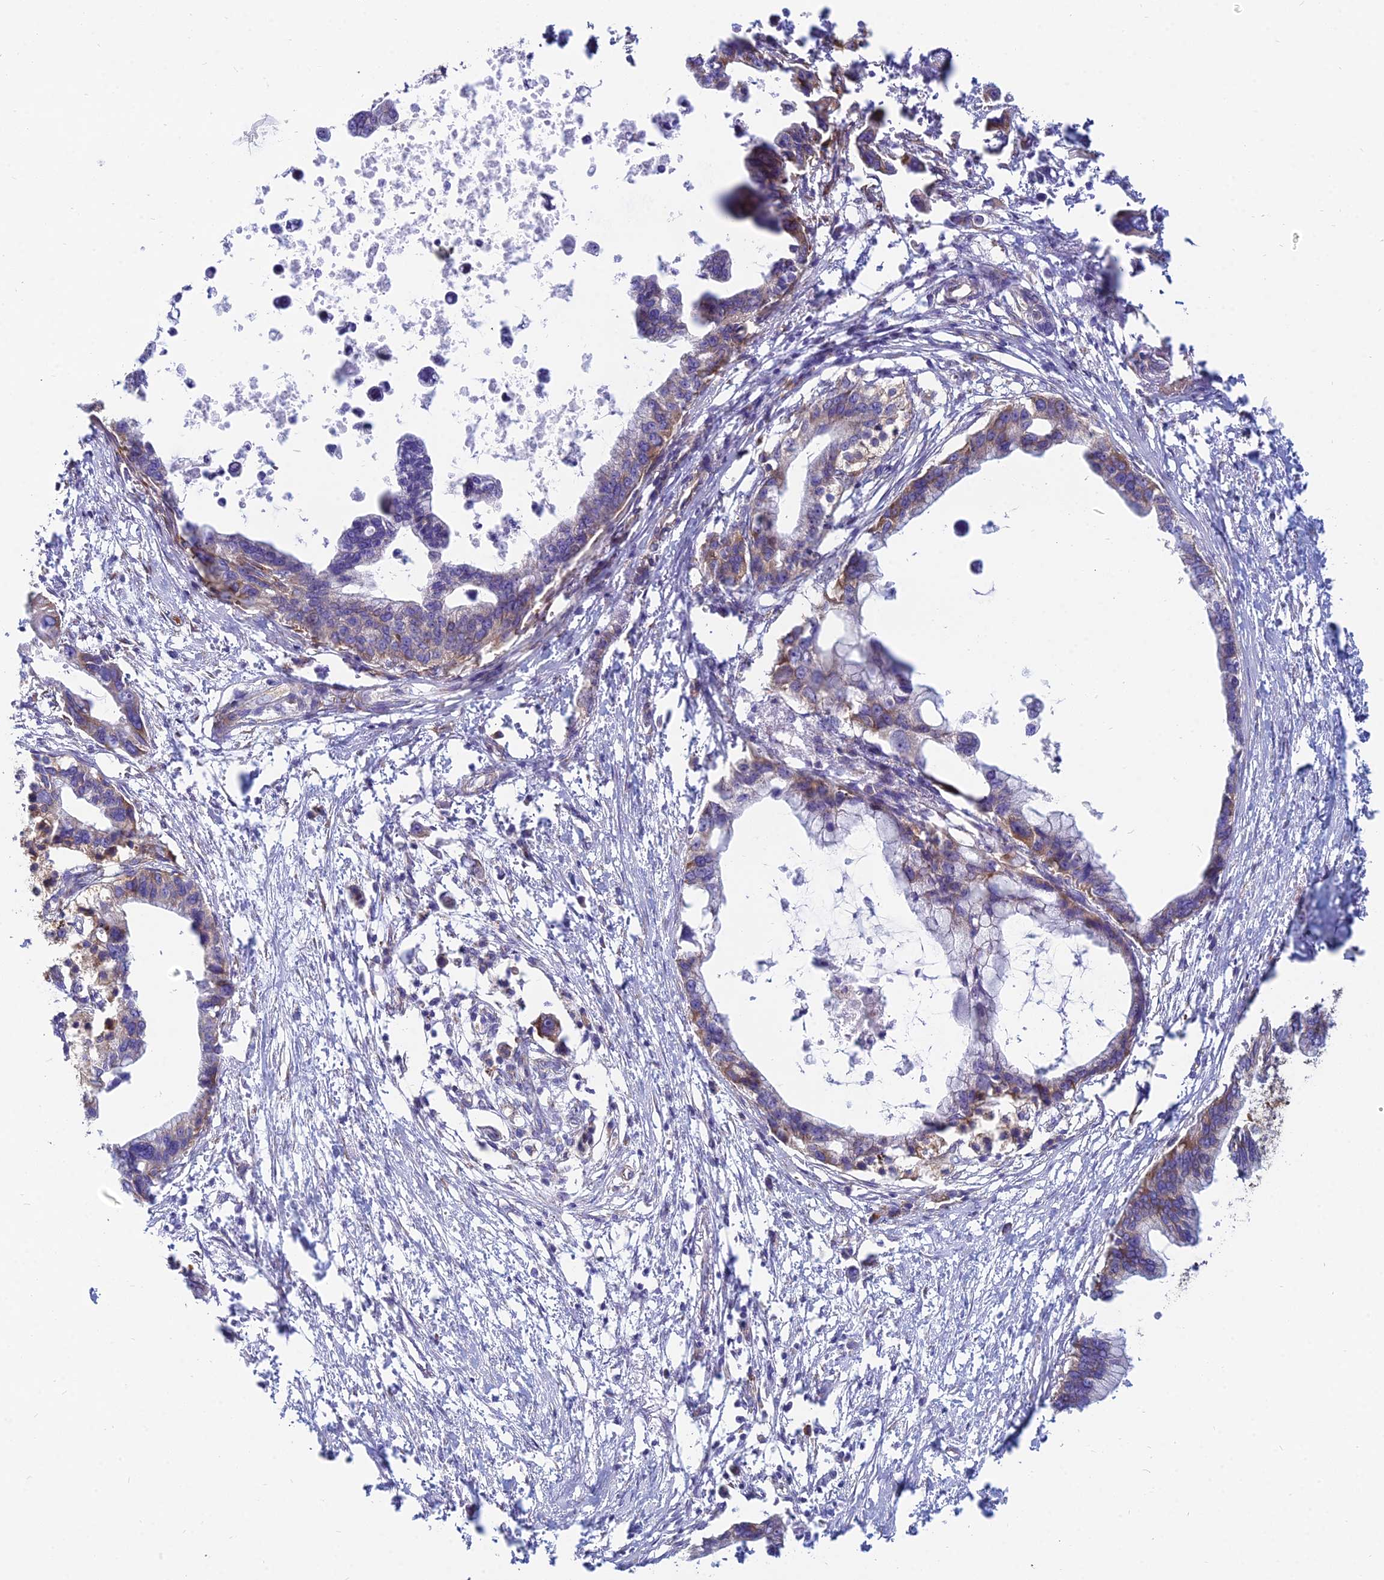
{"staining": {"intensity": "moderate", "quantity": "<25%", "location": "cytoplasmic/membranous"}, "tissue": "pancreatic cancer", "cell_type": "Tumor cells", "image_type": "cancer", "snomed": [{"axis": "morphology", "description": "Adenocarcinoma, NOS"}, {"axis": "topography", "description": "Pancreas"}], "caption": "Immunohistochemistry image of pancreatic adenocarcinoma stained for a protein (brown), which exhibits low levels of moderate cytoplasmic/membranous positivity in about <25% of tumor cells.", "gene": "TXLNA", "patient": {"sex": "female", "age": 83}}